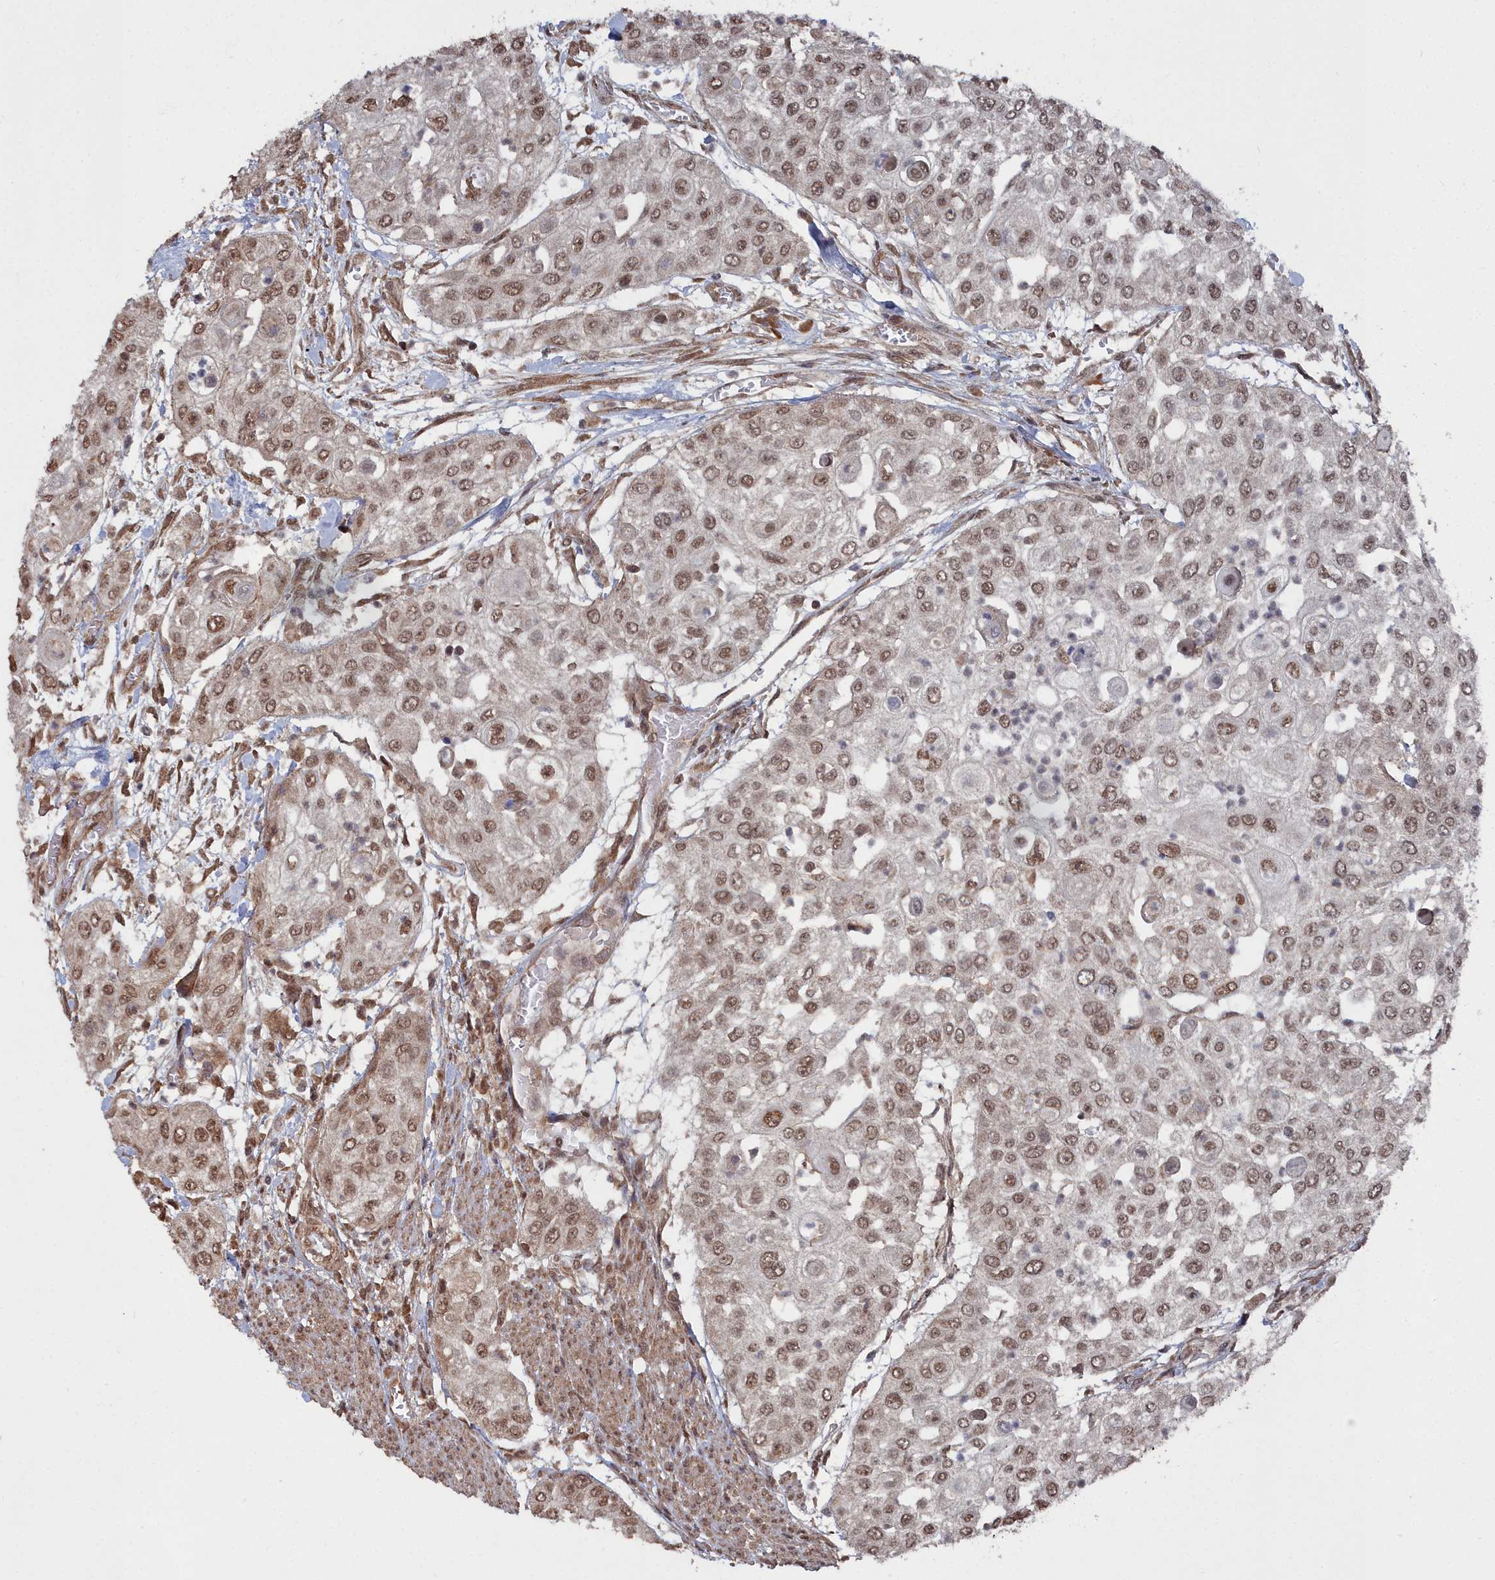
{"staining": {"intensity": "moderate", "quantity": ">75%", "location": "nuclear"}, "tissue": "urothelial cancer", "cell_type": "Tumor cells", "image_type": "cancer", "snomed": [{"axis": "morphology", "description": "Urothelial carcinoma, High grade"}, {"axis": "topography", "description": "Urinary bladder"}], "caption": "The micrograph demonstrates immunohistochemical staining of urothelial carcinoma (high-grade). There is moderate nuclear expression is appreciated in about >75% of tumor cells.", "gene": "CCNP", "patient": {"sex": "female", "age": 79}}